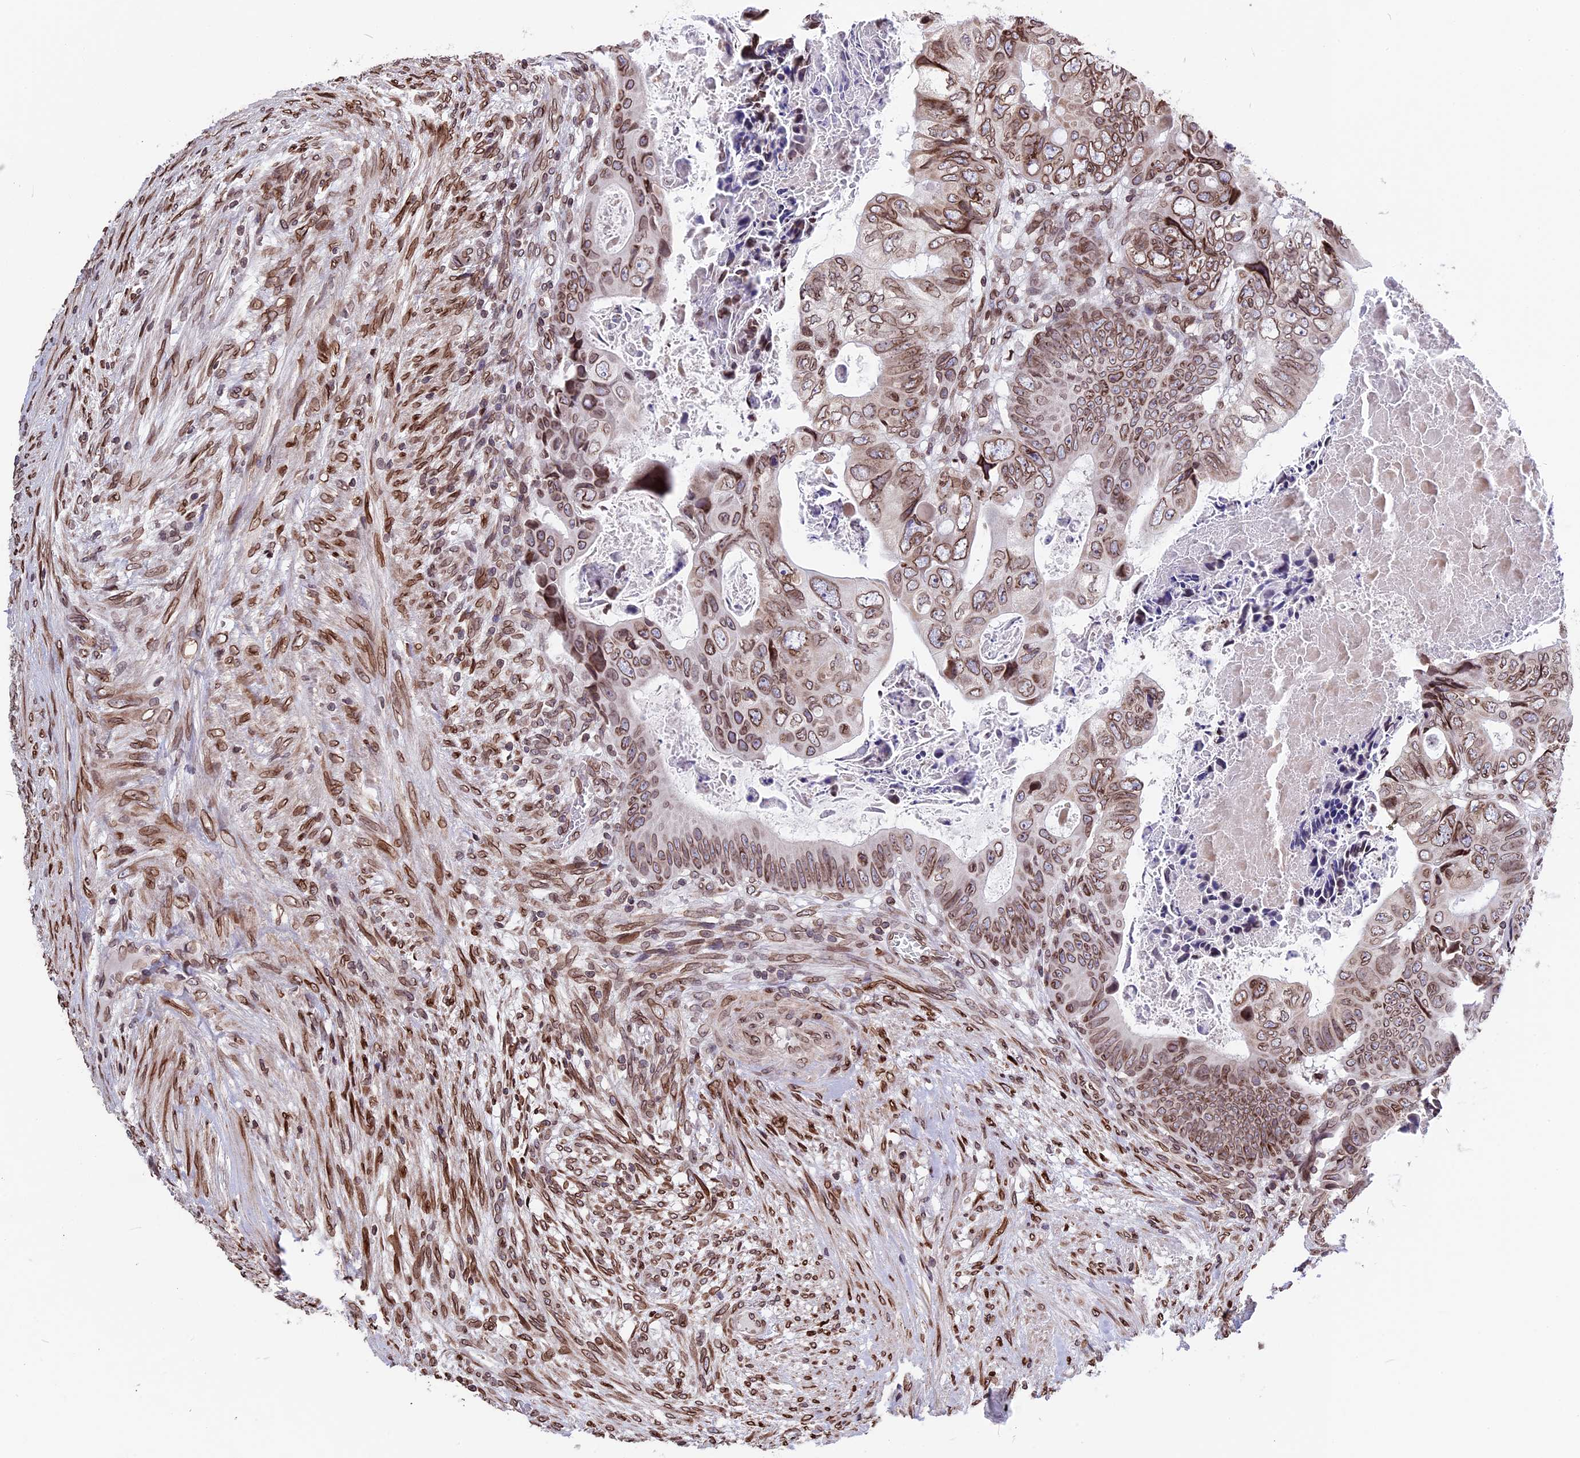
{"staining": {"intensity": "moderate", "quantity": ">75%", "location": "cytoplasmic/membranous,nuclear"}, "tissue": "colorectal cancer", "cell_type": "Tumor cells", "image_type": "cancer", "snomed": [{"axis": "morphology", "description": "Adenocarcinoma, NOS"}, {"axis": "topography", "description": "Rectum"}], "caption": "A brown stain labels moderate cytoplasmic/membranous and nuclear positivity of a protein in human colorectal cancer (adenocarcinoma) tumor cells. The protein is stained brown, and the nuclei are stained in blue (DAB (3,3'-diaminobenzidine) IHC with brightfield microscopy, high magnification).", "gene": "PTCHD4", "patient": {"sex": "female", "age": 78}}